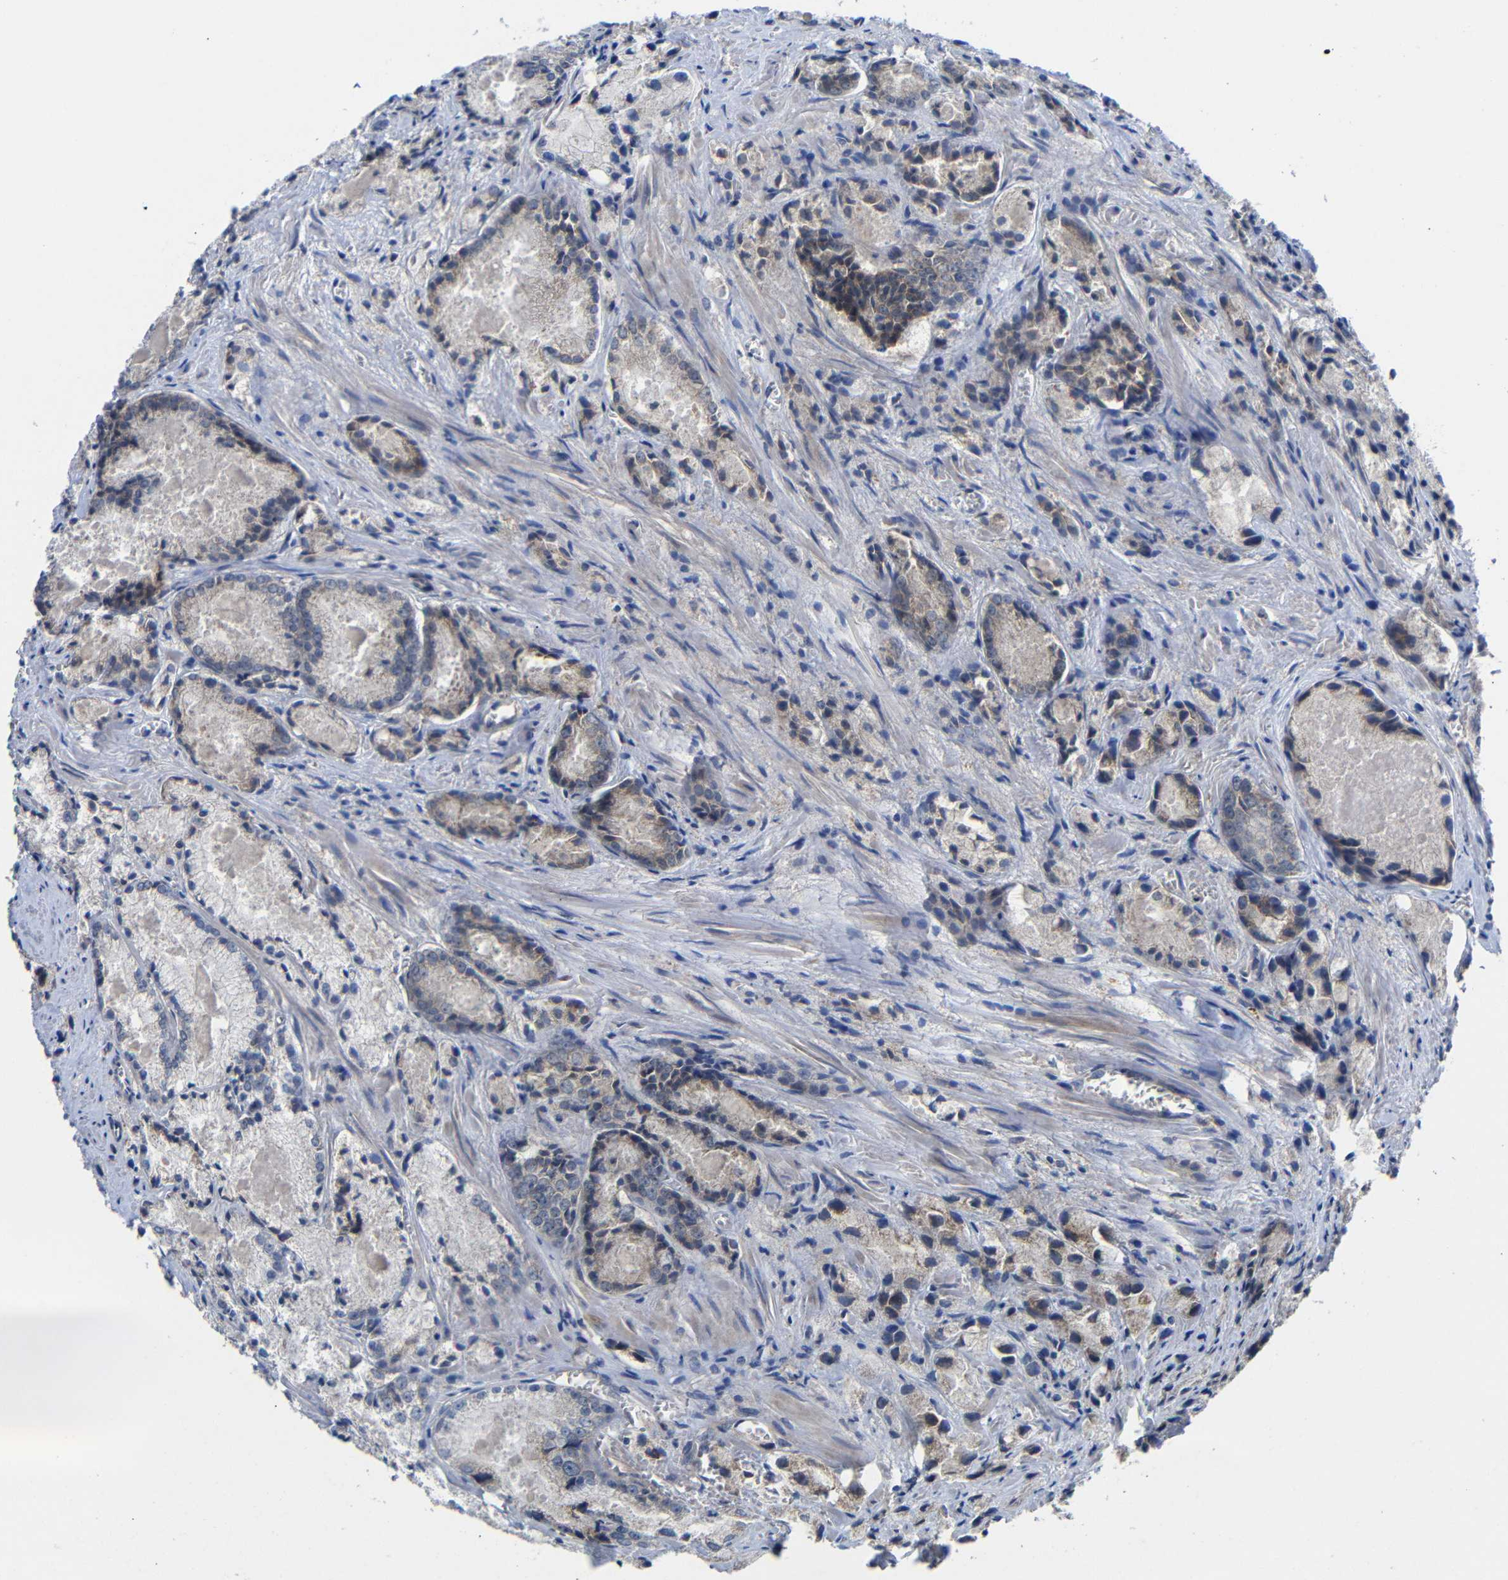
{"staining": {"intensity": "weak", "quantity": "25%-75%", "location": "cytoplasmic/membranous"}, "tissue": "prostate cancer", "cell_type": "Tumor cells", "image_type": "cancer", "snomed": [{"axis": "morphology", "description": "Adenocarcinoma, Low grade"}, {"axis": "topography", "description": "Prostate"}], "caption": "About 25%-75% of tumor cells in human adenocarcinoma (low-grade) (prostate) display weak cytoplasmic/membranous protein expression as visualized by brown immunohistochemical staining.", "gene": "LPAR5", "patient": {"sex": "male", "age": 64}}